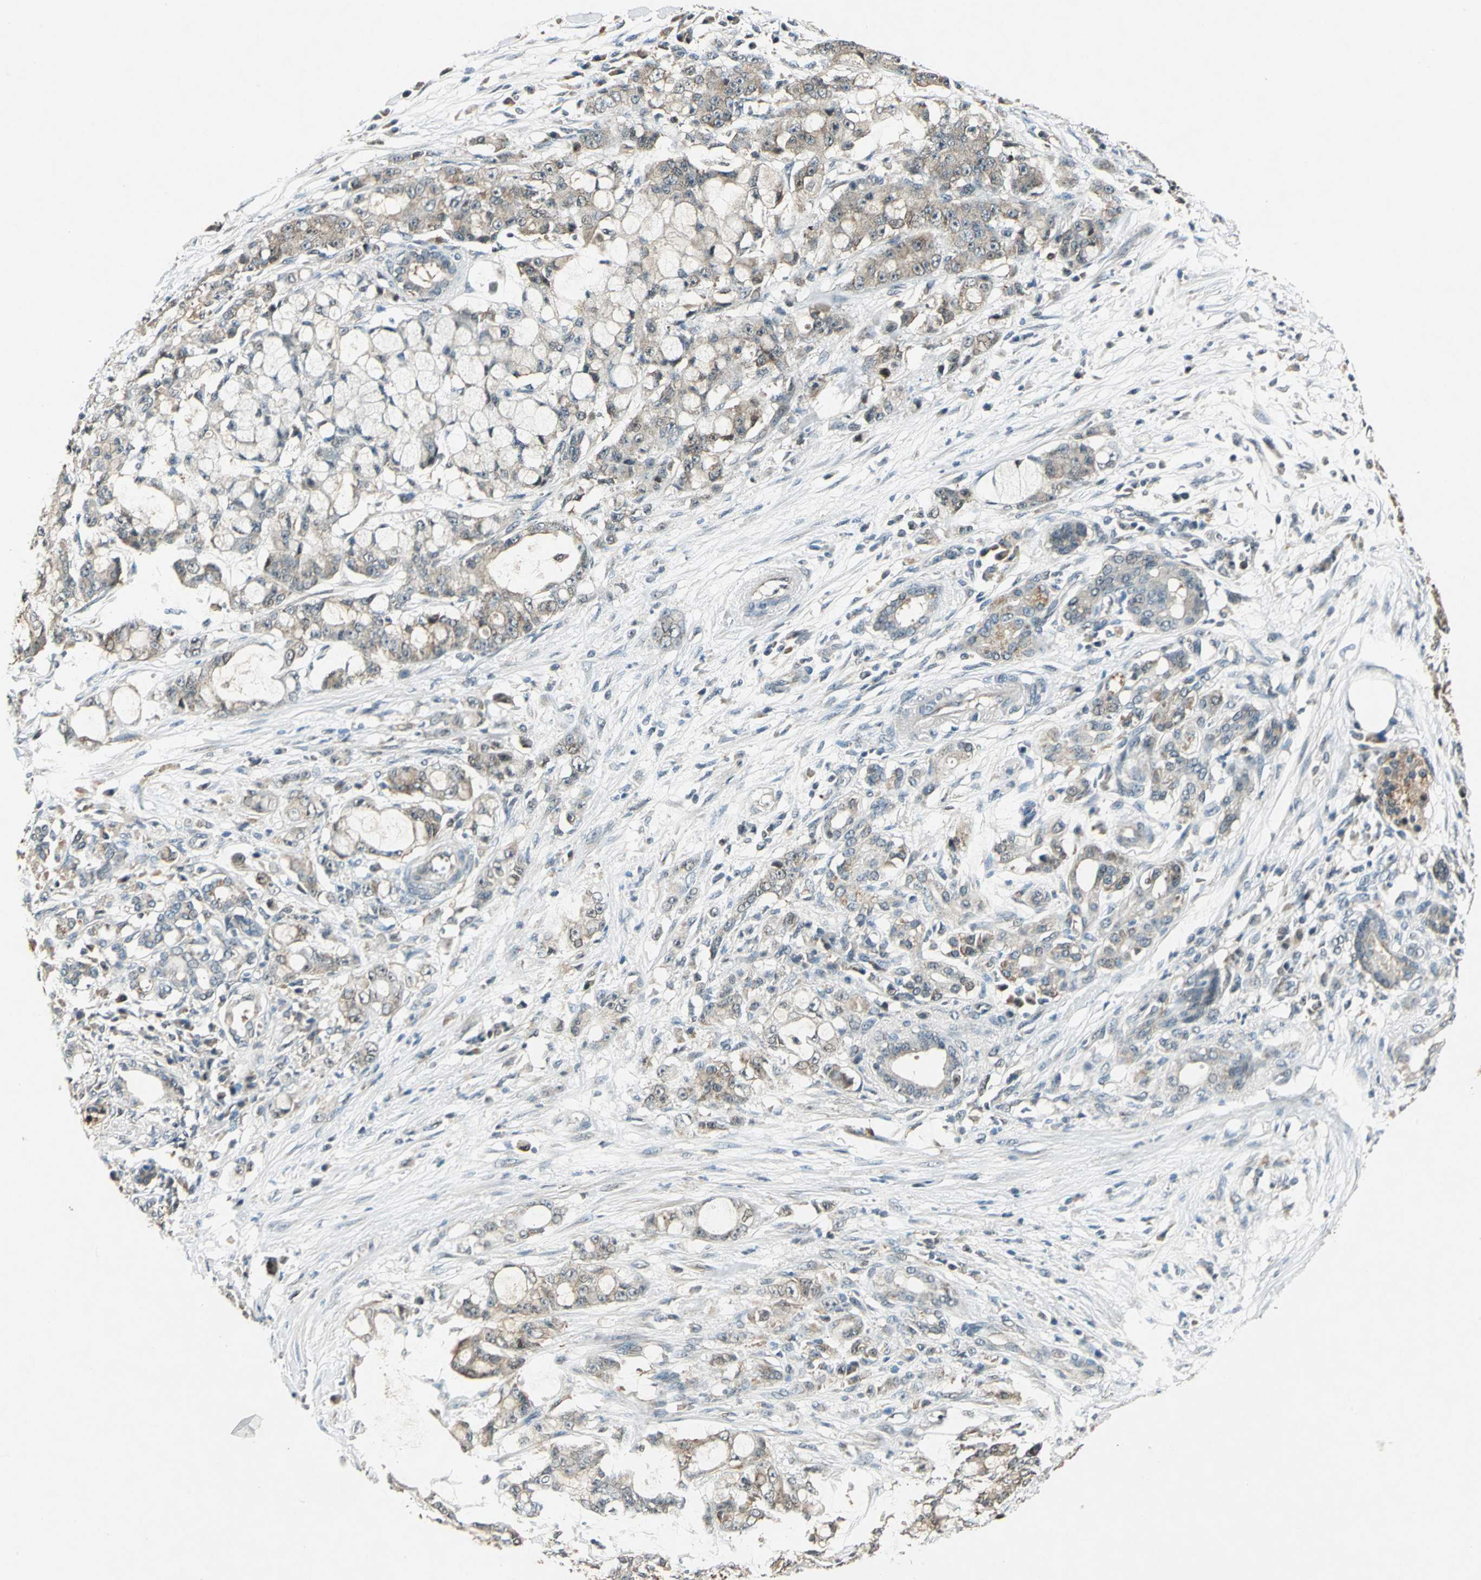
{"staining": {"intensity": "weak", "quantity": ">75%", "location": "cytoplasmic/membranous"}, "tissue": "pancreatic cancer", "cell_type": "Tumor cells", "image_type": "cancer", "snomed": [{"axis": "morphology", "description": "Adenocarcinoma, NOS"}, {"axis": "topography", "description": "Pancreas"}], "caption": "A histopathology image showing weak cytoplasmic/membranous expression in approximately >75% of tumor cells in pancreatic cancer, as visualized by brown immunohistochemical staining.", "gene": "AHSA1", "patient": {"sex": "female", "age": 73}}